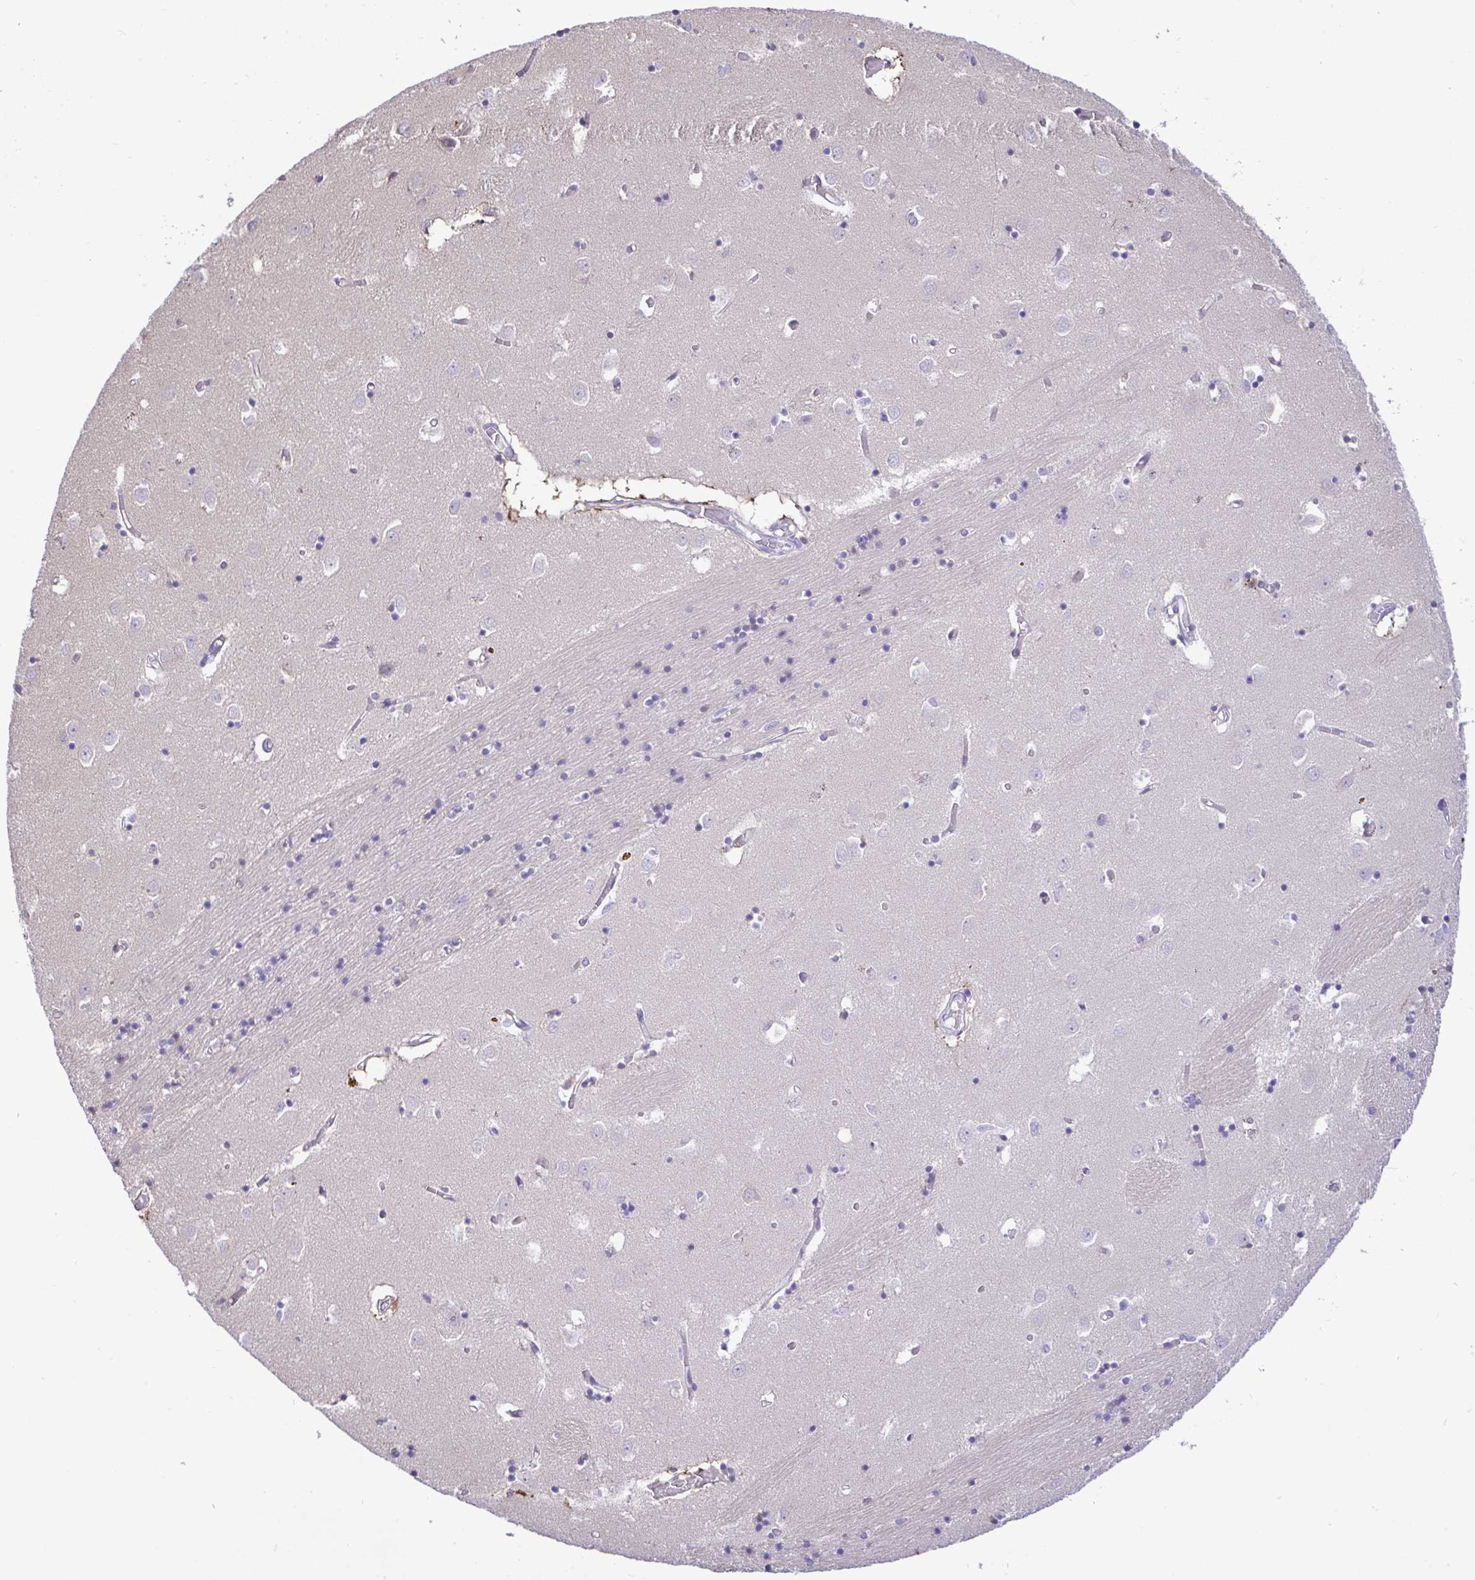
{"staining": {"intensity": "negative", "quantity": "none", "location": "none"}, "tissue": "caudate", "cell_type": "Glial cells", "image_type": "normal", "snomed": [{"axis": "morphology", "description": "Normal tissue, NOS"}, {"axis": "topography", "description": "Lateral ventricle wall"}], "caption": "Glial cells are negative for protein expression in normal human caudate.", "gene": "ZNF485", "patient": {"sex": "male", "age": 70}}